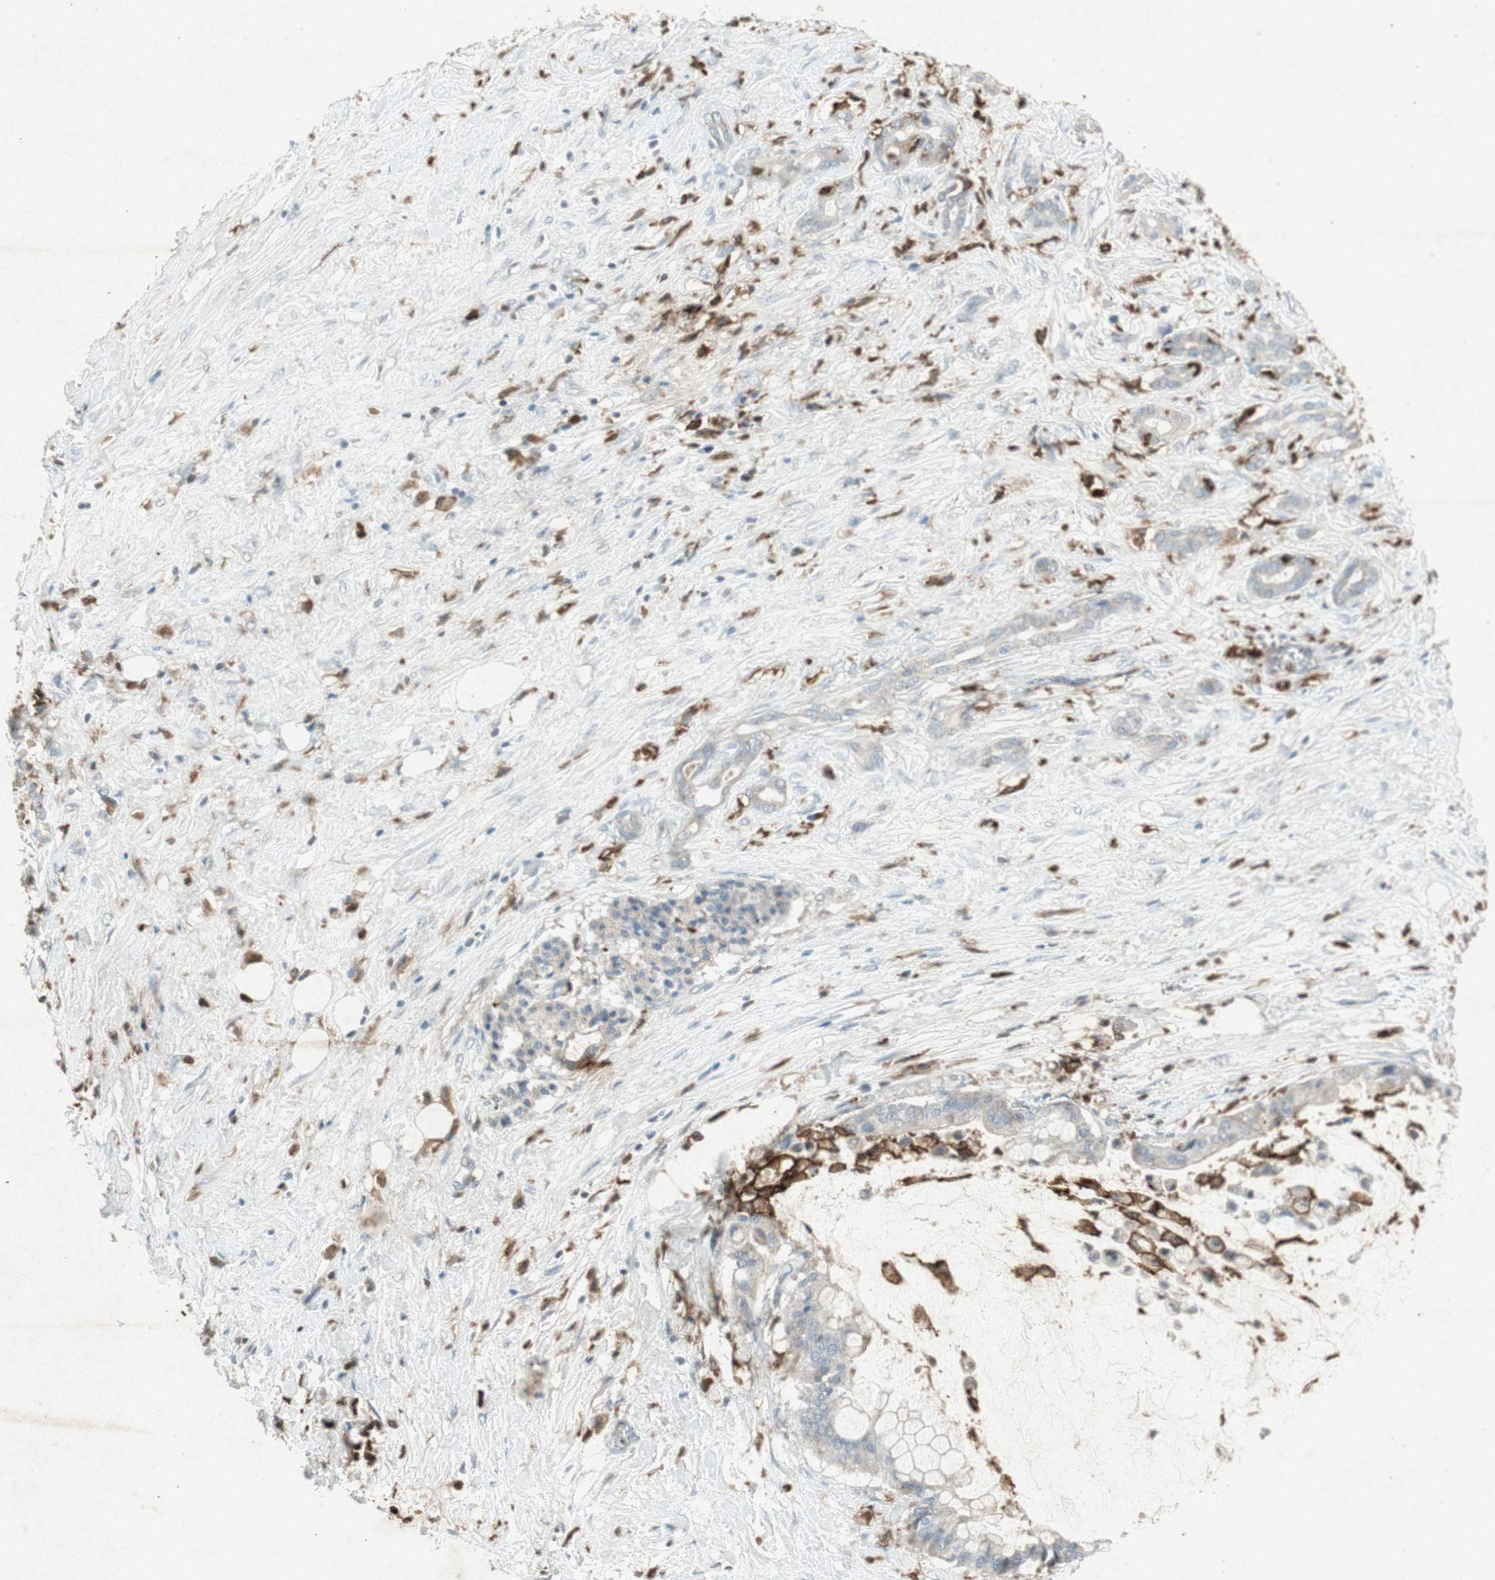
{"staining": {"intensity": "weak", "quantity": "25%-75%", "location": "cytoplasmic/membranous"}, "tissue": "pancreatic cancer", "cell_type": "Tumor cells", "image_type": "cancer", "snomed": [{"axis": "morphology", "description": "Adenocarcinoma, NOS"}, {"axis": "topography", "description": "Pancreas"}], "caption": "This image demonstrates IHC staining of human pancreatic cancer (adenocarcinoma), with low weak cytoplasmic/membranous positivity in about 25%-75% of tumor cells.", "gene": "TYROBP", "patient": {"sex": "male", "age": 41}}